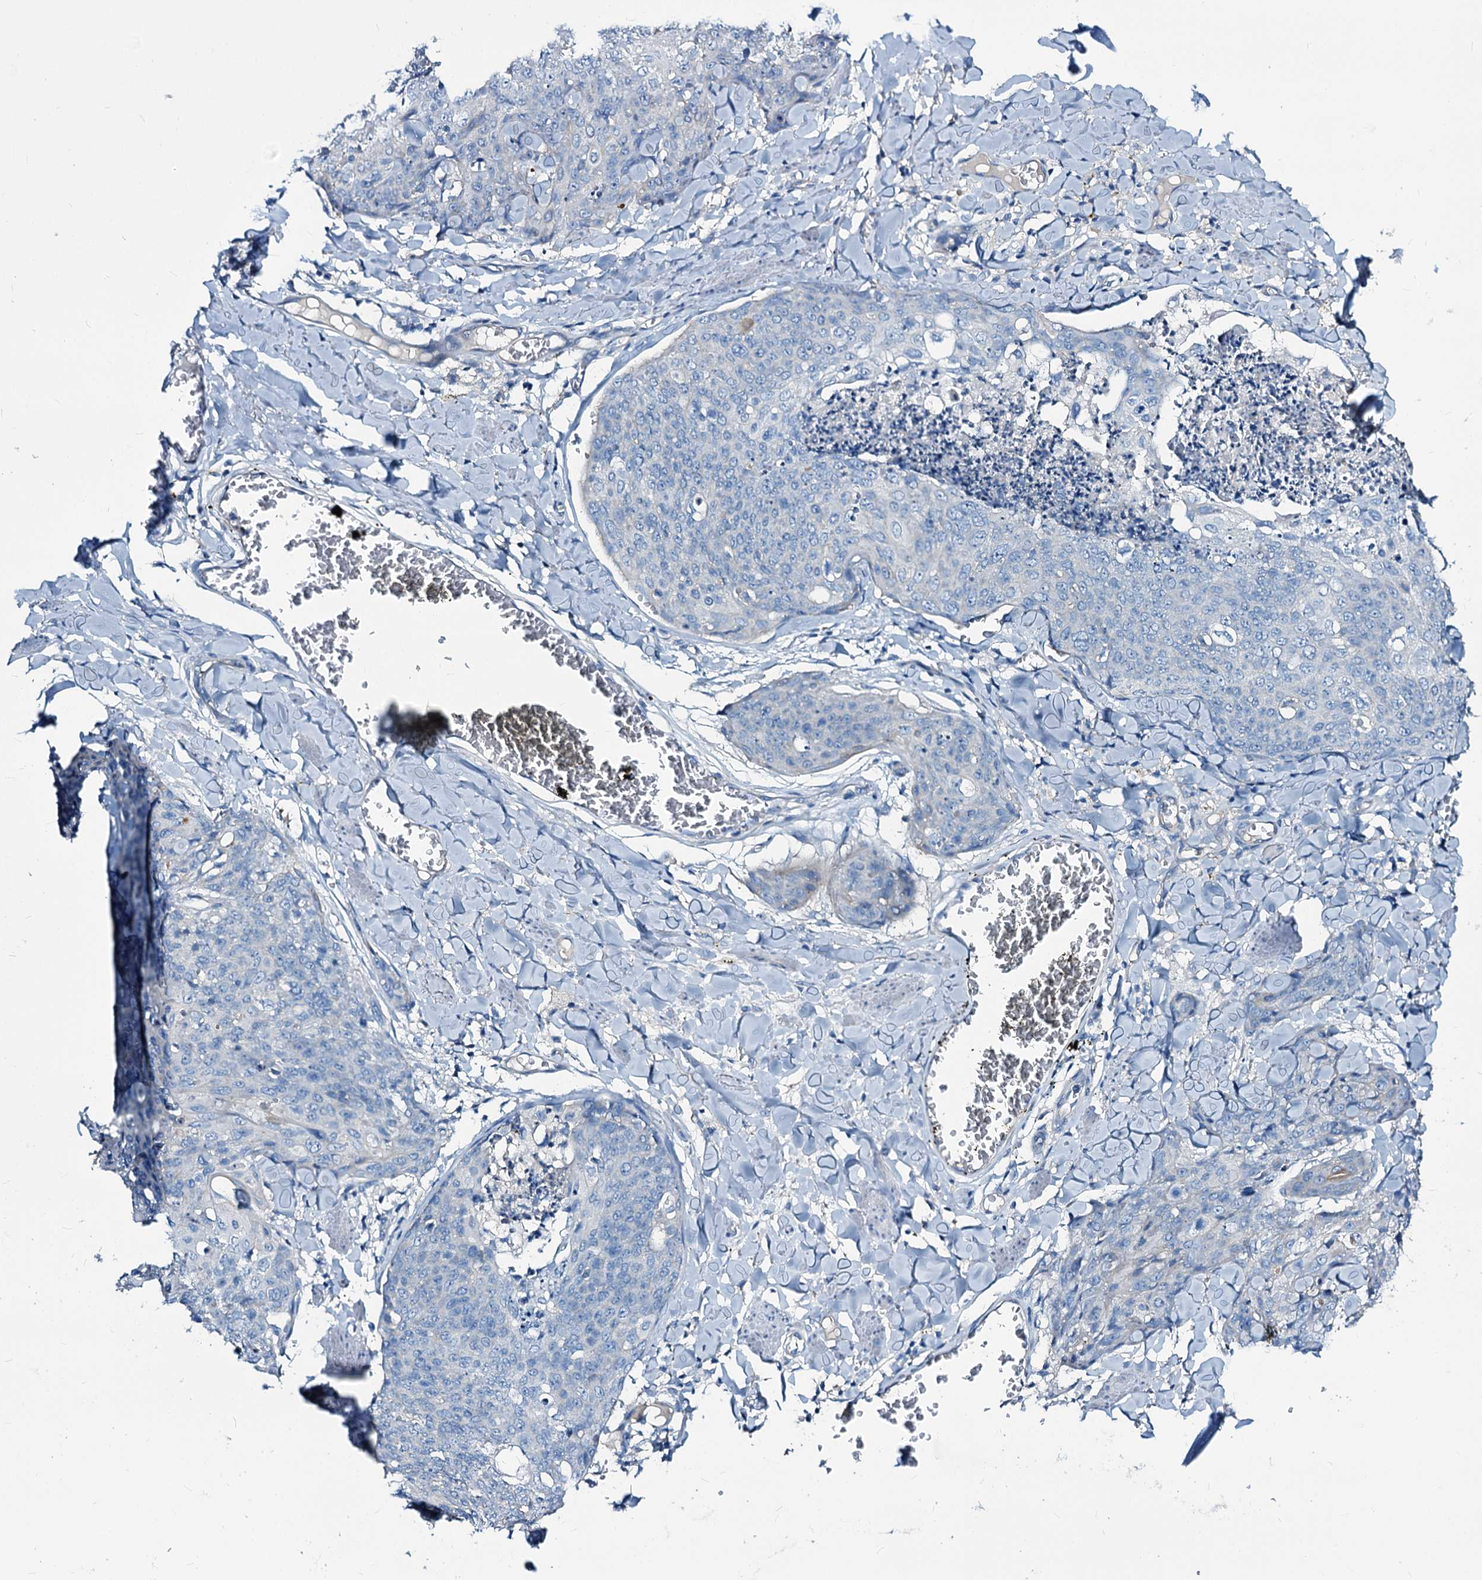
{"staining": {"intensity": "negative", "quantity": "none", "location": "none"}, "tissue": "skin cancer", "cell_type": "Tumor cells", "image_type": "cancer", "snomed": [{"axis": "morphology", "description": "Squamous cell carcinoma, NOS"}, {"axis": "topography", "description": "Skin"}, {"axis": "topography", "description": "Vulva"}], "caption": "Protein analysis of skin cancer reveals no significant staining in tumor cells.", "gene": "DYDC2", "patient": {"sex": "female", "age": 85}}